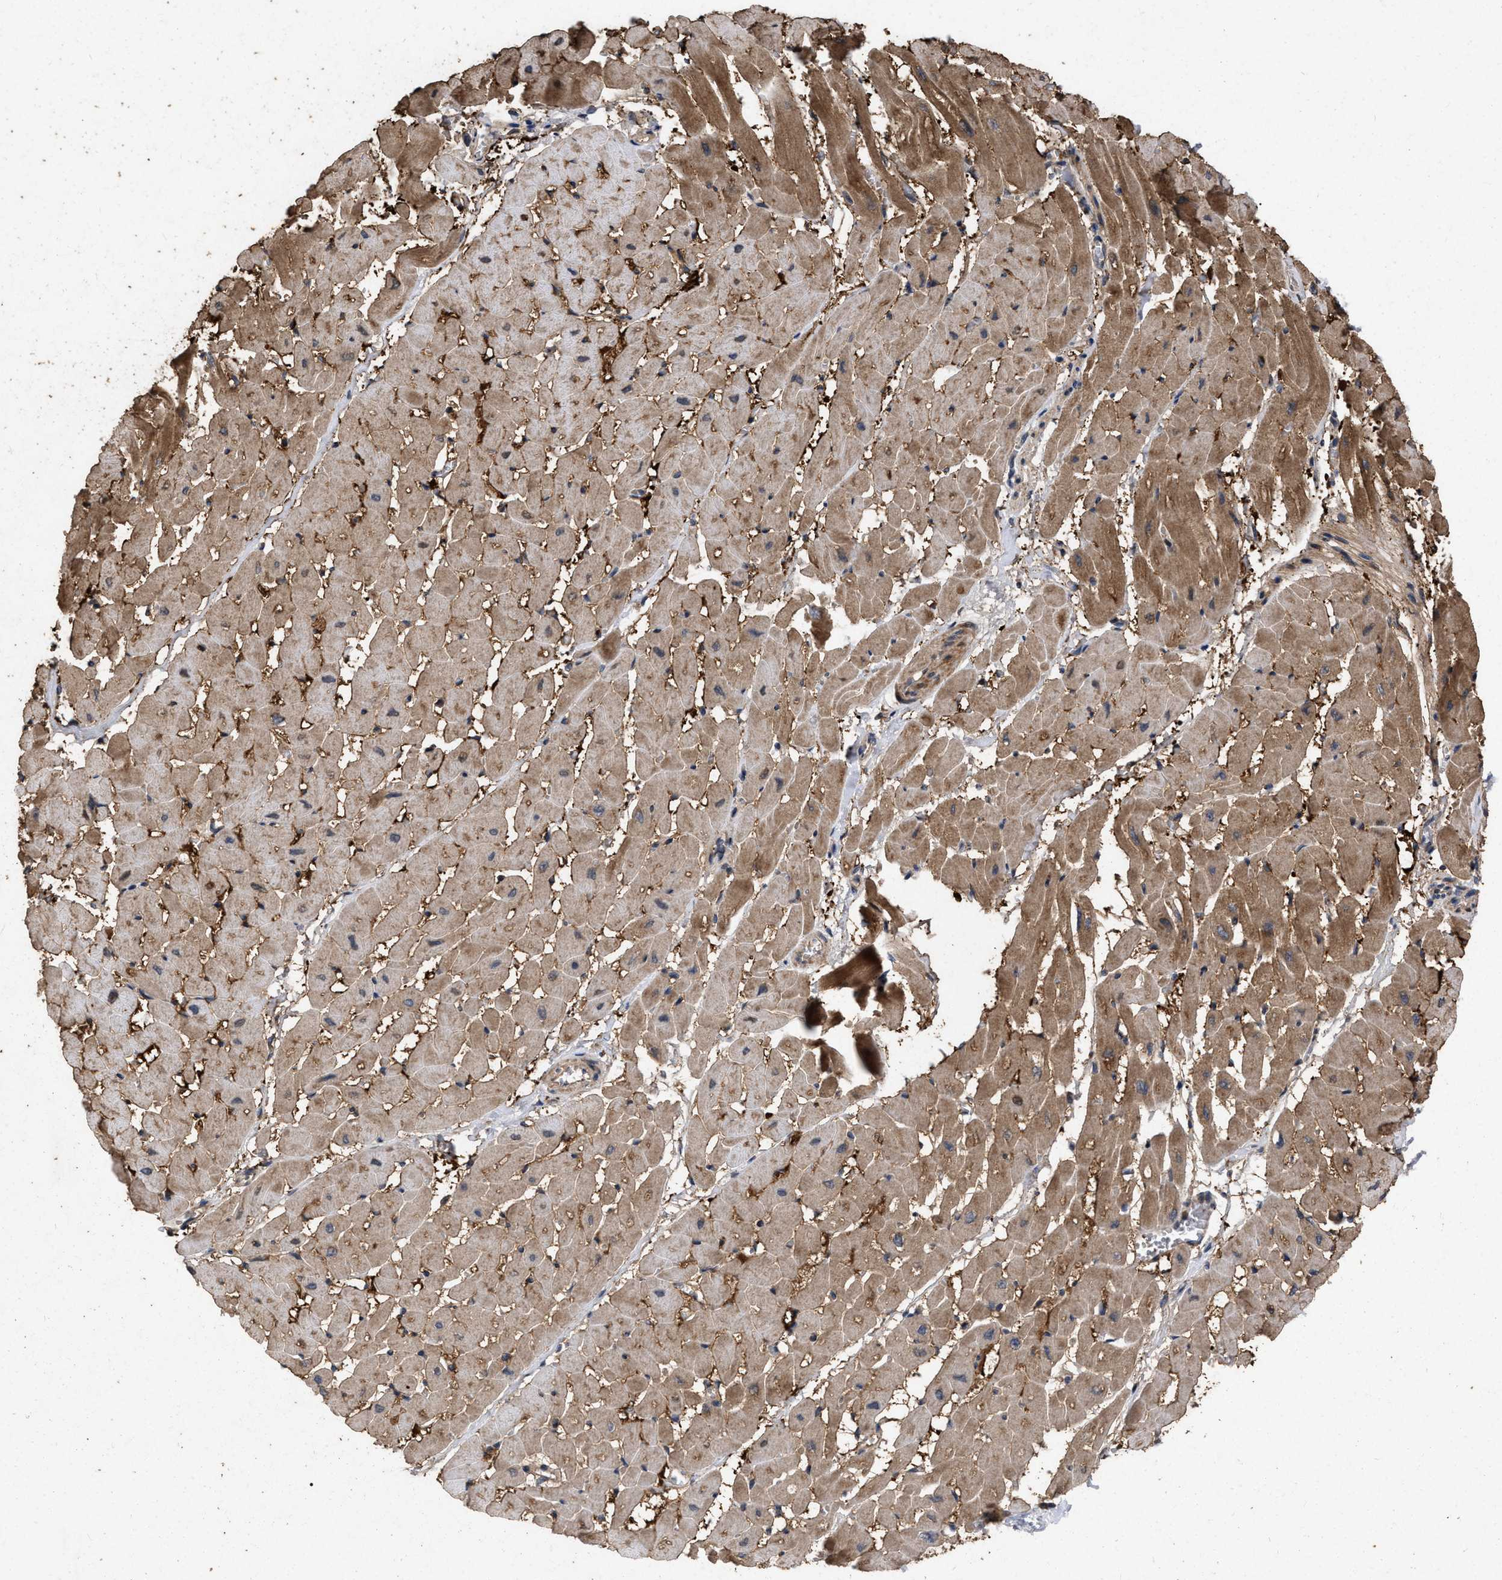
{"staining": {"intensity": "moderate", "quantity": "25%-75%", "location": "cytoplasmic/membranous"}, "tissue": "heart muscle", "cell_type": "Cardiomyocytes", "image_type": "normal", "snomed": [{"axis": "morphology", "description": "Normal tissue, NOS"}, {"axis": "topography", "description": "Heart"}], "caption": "Immunohistochemistry micrograph of normal heart muscle: heart muscle stained using immunohistochemistry displays medium levels of moderate protein expression localized specifically in the cytoplasmic/membranous of cardiomyocytes, appearing as a cytoplasmic/membranous brown color.", "gene": "CDKN2C", "patient": {"sex": "male", "age": 45}}